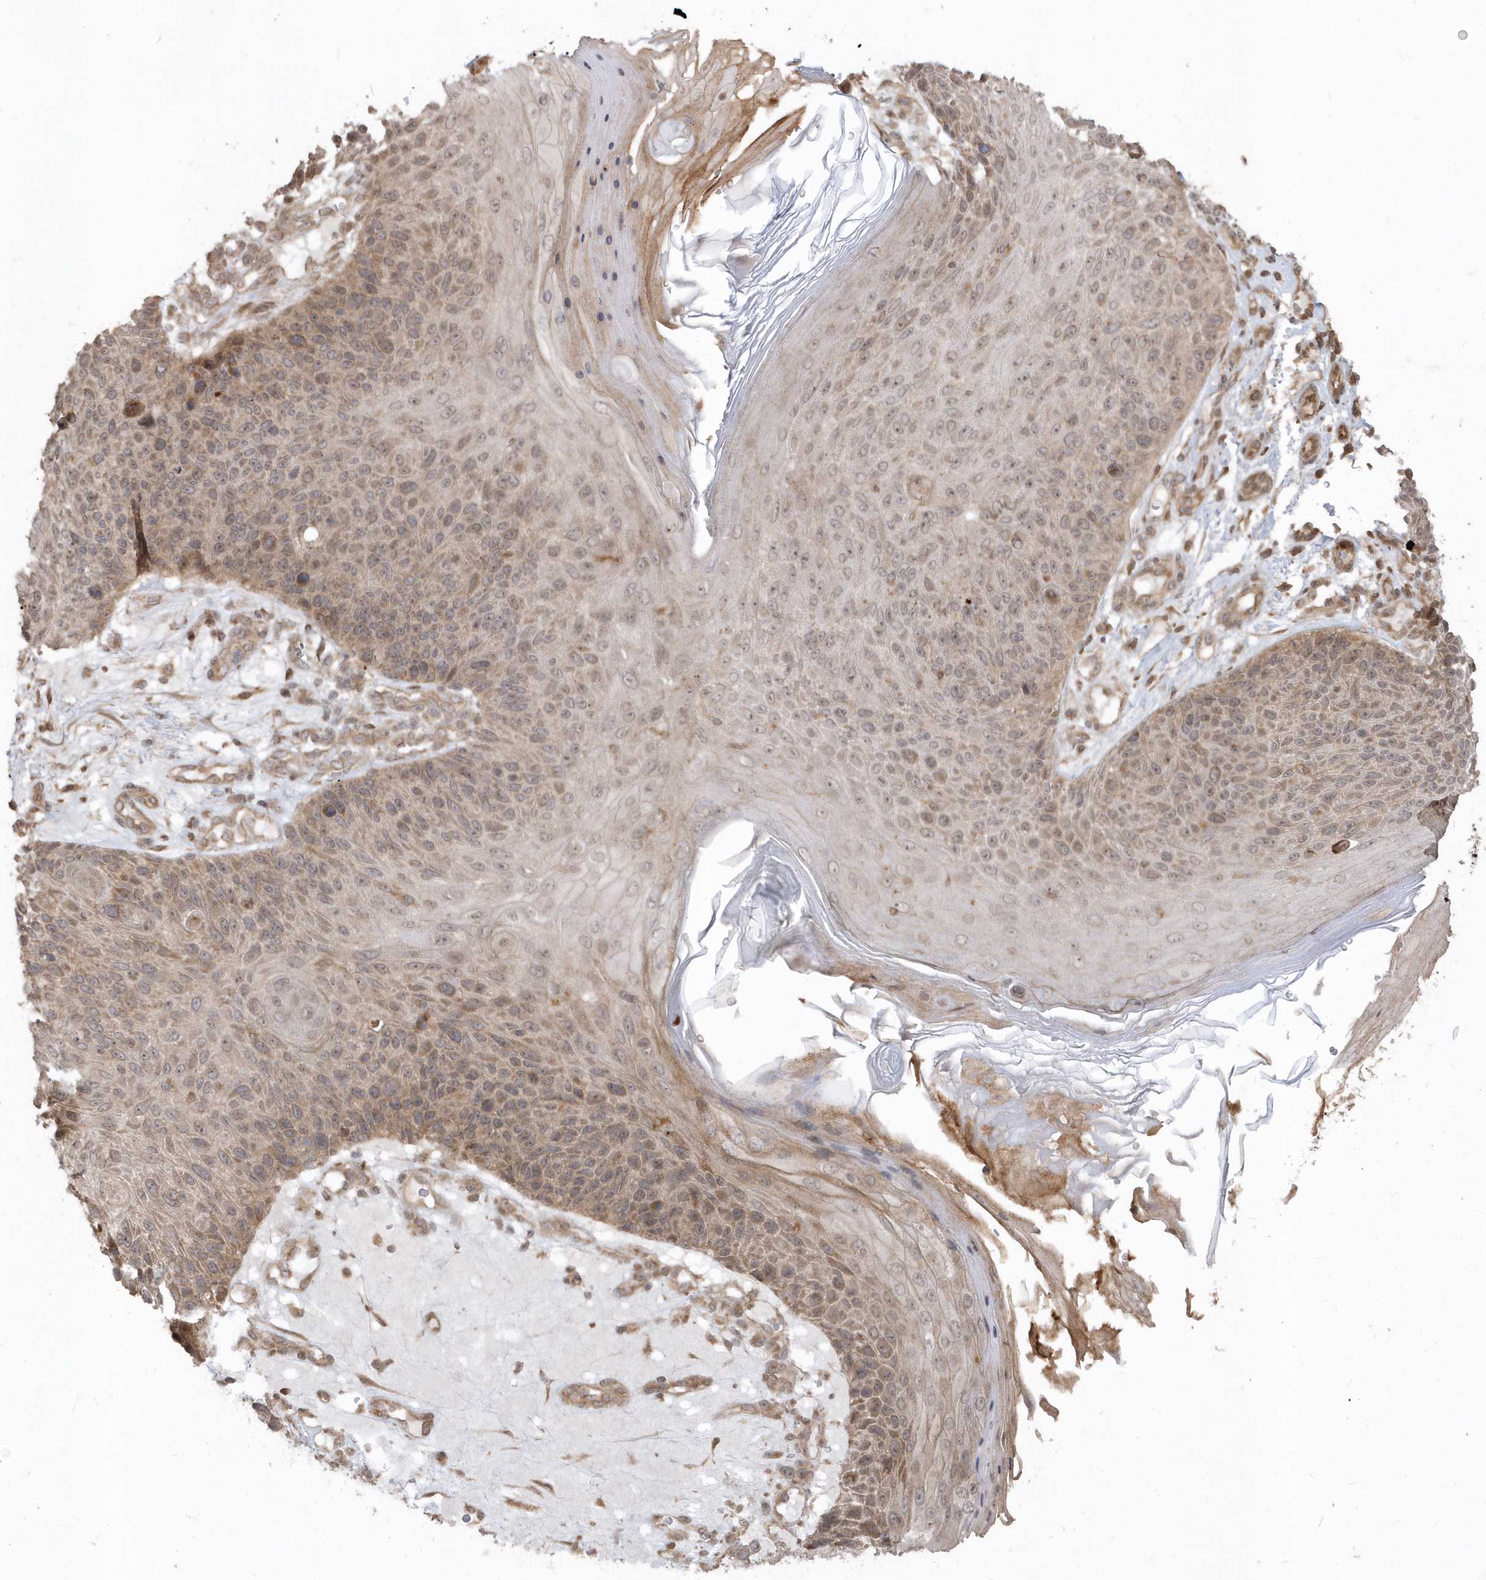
{"staining": {"intensity": "weak", "quantity": "25%-75%", "location": "cytoplasmic/membranous"}, "tissue": "skin cancer", "cell_type": "Tumor cells", "image_type": "cancer", "snomed": [{"axis": "morphology", "description": "Squamous cell carcinoma, NOS"}, {"axis": "topography", "description": "Skin"}], "caption": "Skin cancer stained with immunohistochemistry (IHC) exhibits weak cytoplasmic/membranous positivity in approximately 25%-75% of tumor cells.", "gene": "HERPUD1", "patient": {"sex": "female", "age": 88}}